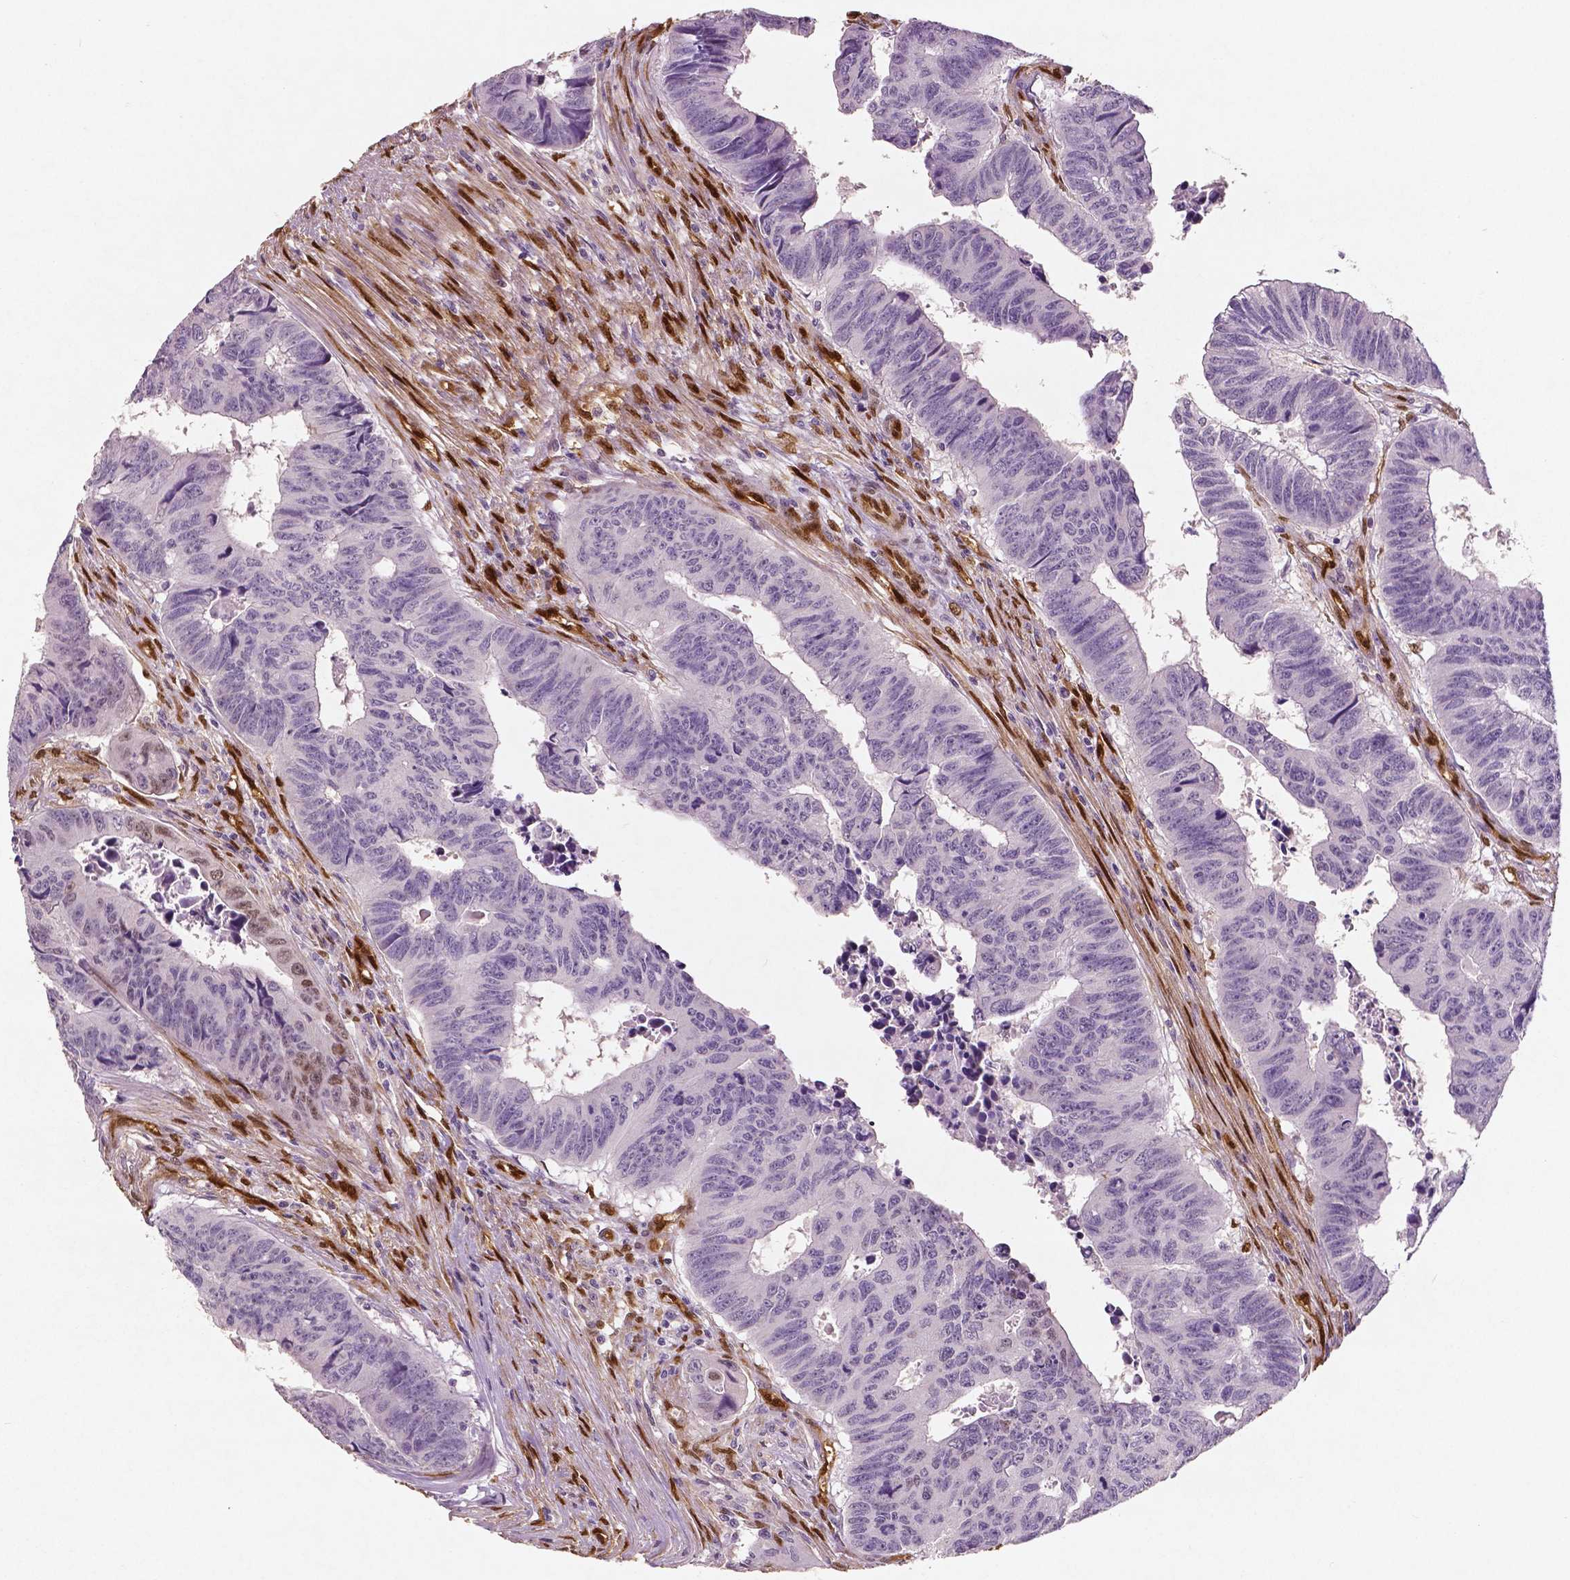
{"staining": {"intensity": "negative", "quantity": "none", "location": "none"}, "tissue": "colorectal cancer", "cell_type": "Tumor cells", "image_type": "cancer", "snomed": [{"axis": "morphology", "description": "Adenocarcinoma, NOS"}, {"axis": "topography", "description": "Rectum"}], "caption": "Tumor cells are negative for protein expression in human colorectal cancer (adenocarcinoma).", "gene": "WWTR1", "patient": {"sex": "female", "age": 85}}